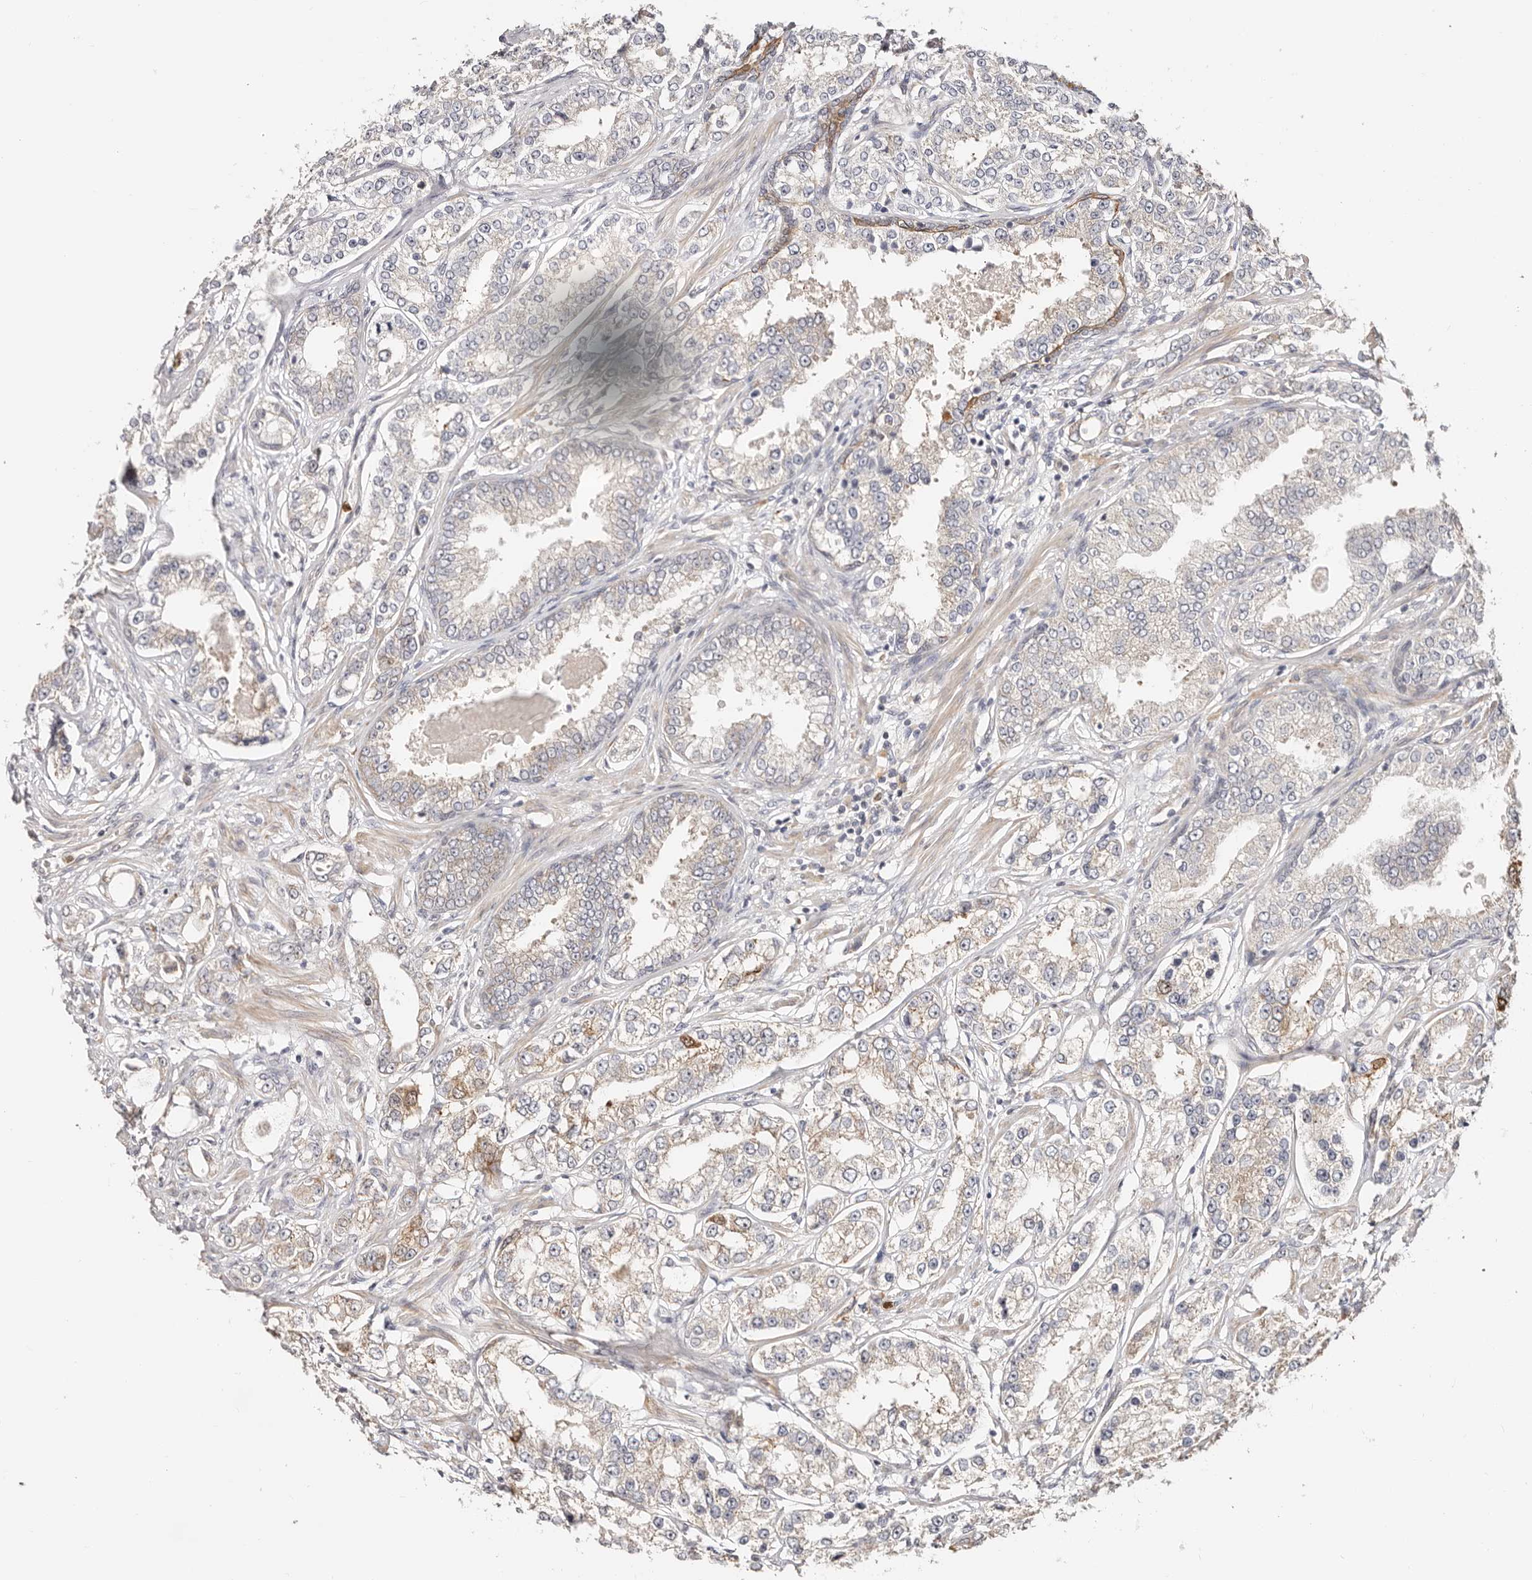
{"staining": {"intensity": "moderate", "quantity": "<25%", "location": "cytoplasmic/membranous"}, "tissue": "prostate cancer", "cell_type": "Tumor cells", "image_type": "cancer", "snomed": [{"axis": "morphology", "description": "Normal tissue, NOS"}, {"axis": "morphology", "description": "Adenocarcinoma, High grade"}, {"axis": "topography", "description": "Prostate"}], "caption": "A low amount of moderate cytoplasmic/membranous staining is identified in about <25% of tumor cells in adenocarcinoma (high-grade) (prostate) tissue.", "gene": "BCL2L15", "patient": {"sex": "male", "age": 83}}